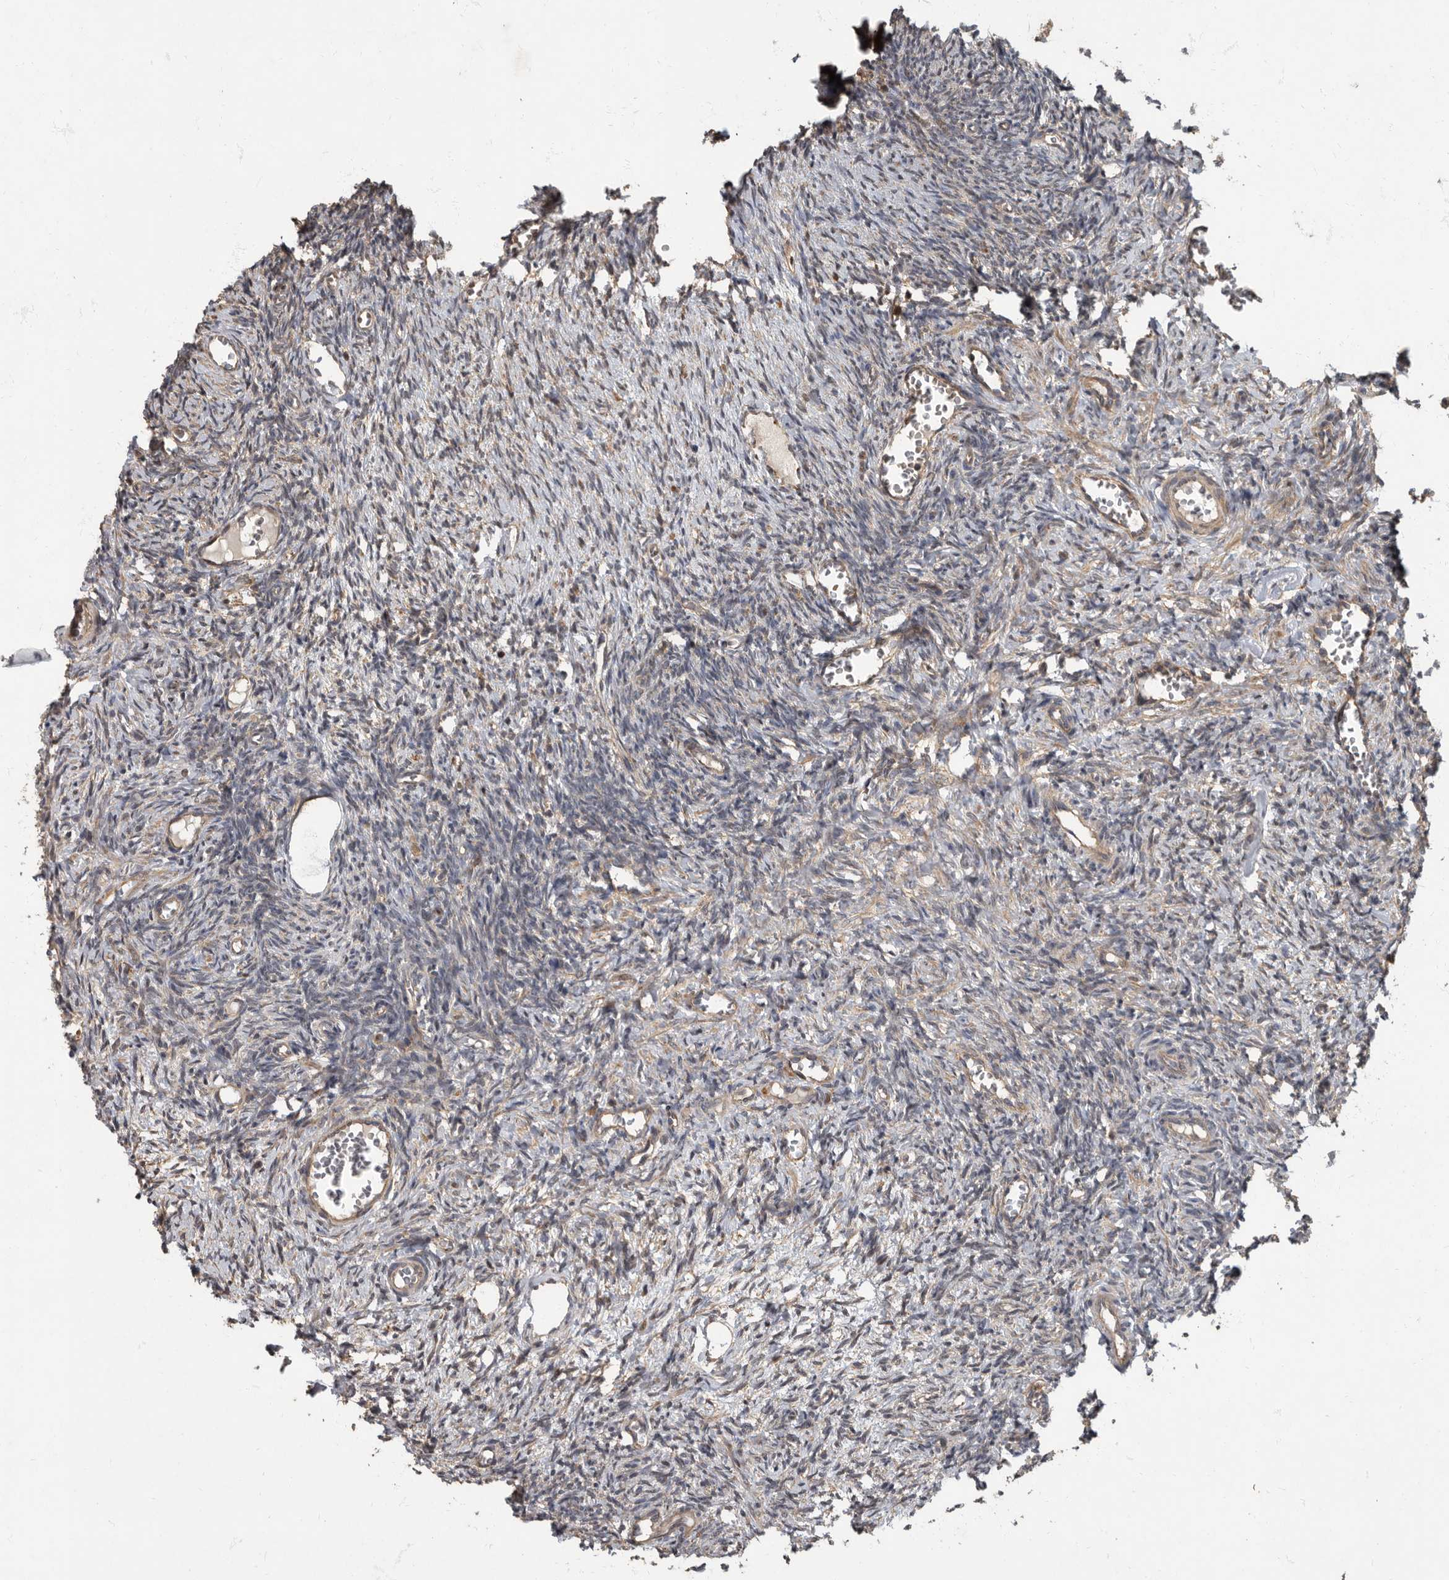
{"staining": {"intensity": "weak", "quantity": "<25%", "location": "cytoplasmic/membranous"}, "tissue": "ovary", "cell_type": "Ovarian stroma cells", "image_type": "normal", "snomed": [{"axis": "morphology", "description": "Normal tissue, NOS"}, {"axis": "topography", "description": "Ovary"}], "caption": "Benign ovary was stained to show a protein in brown. There is no significant expression in ovarian stroma cells. Brightfield microscopy of IHC stained with DAB (3,3'-diaminobenzidine) (brown) and hematoxylin (blue), captured at high magnification.", "gene": "IQCK", "patient": {"sex": "female", "age": 27}}